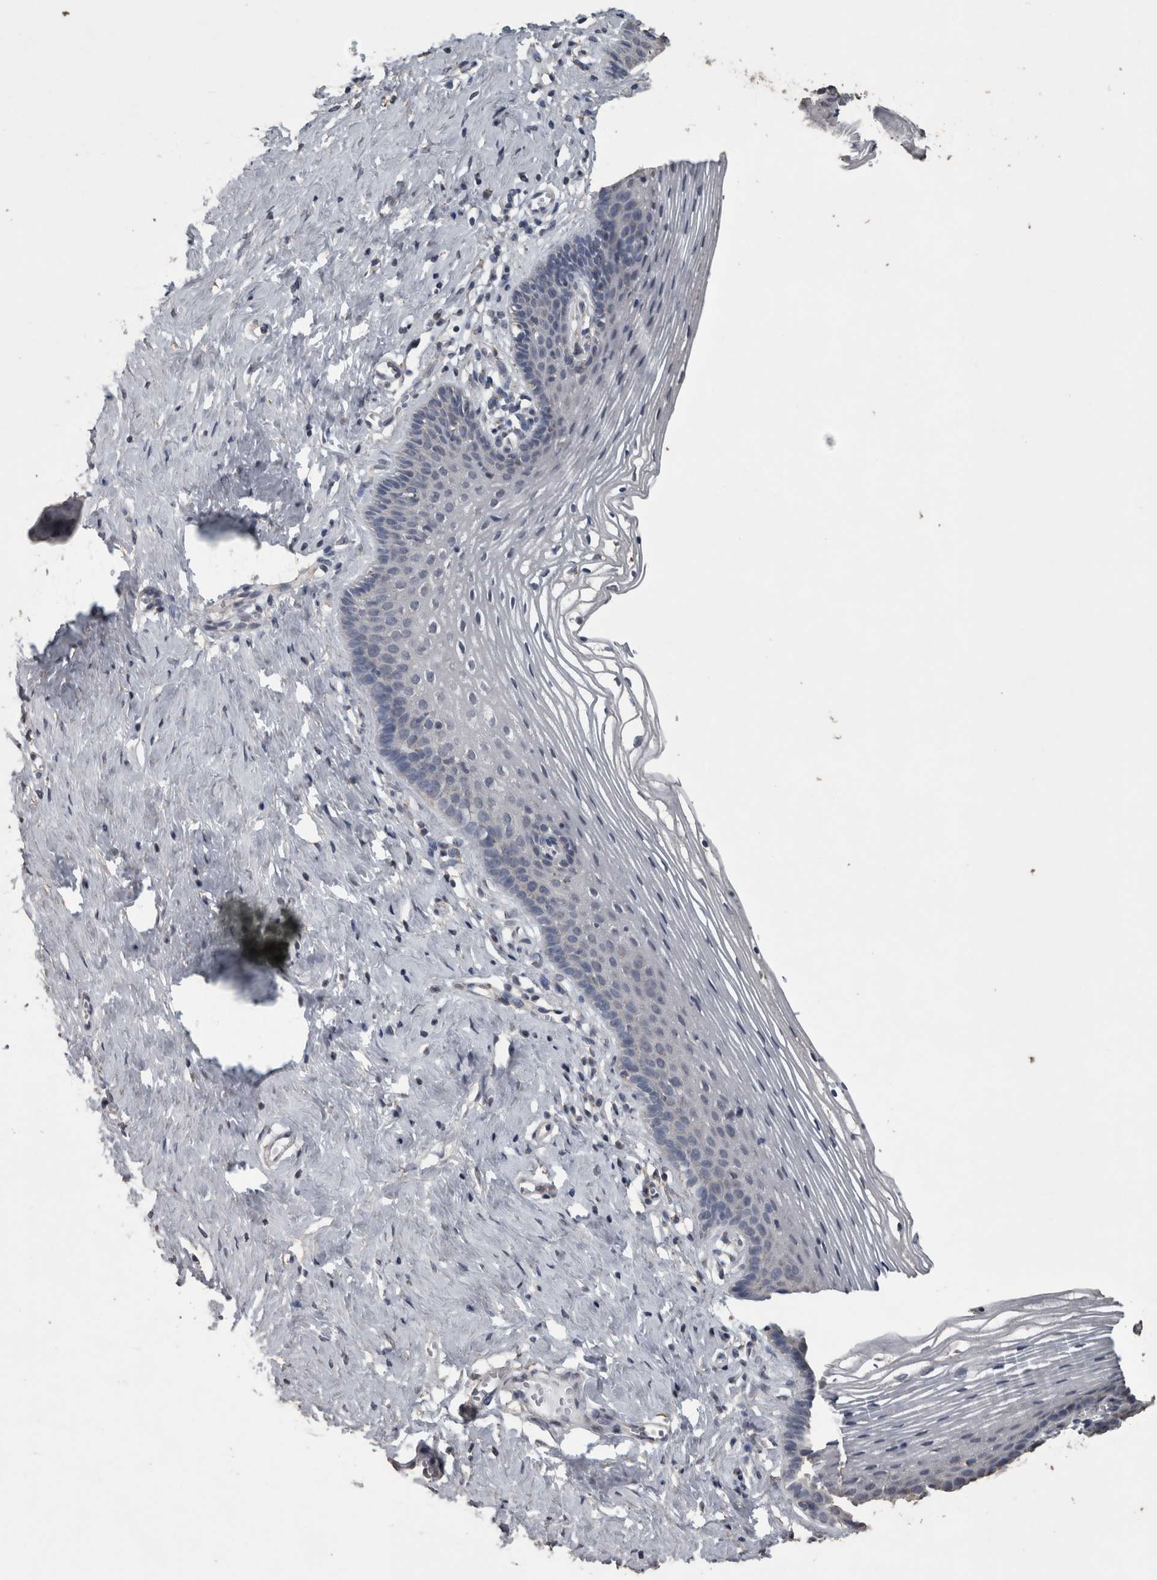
{"staining": {"intensity": "negative", "quantity": "none", "location": "none"}, "tissue": "vagina", "cell_type": "Squamous epithelial cells", "image_type": "normal", "snomed": [{"axis": "morphology", "description": "Normal tissue, NOS"}, {"axis": "topography", "description": "Vagina"}], "caption": "The micrograph reveals no significant positivity in squamous epithelial cells of vagina. (Stains: DAB IHC with hematoxylin counter stain, Microscopy: brightfield microscopy at high magnification).", "gene": "ACADM", "patient": {"sex": "female", "age": 32}}